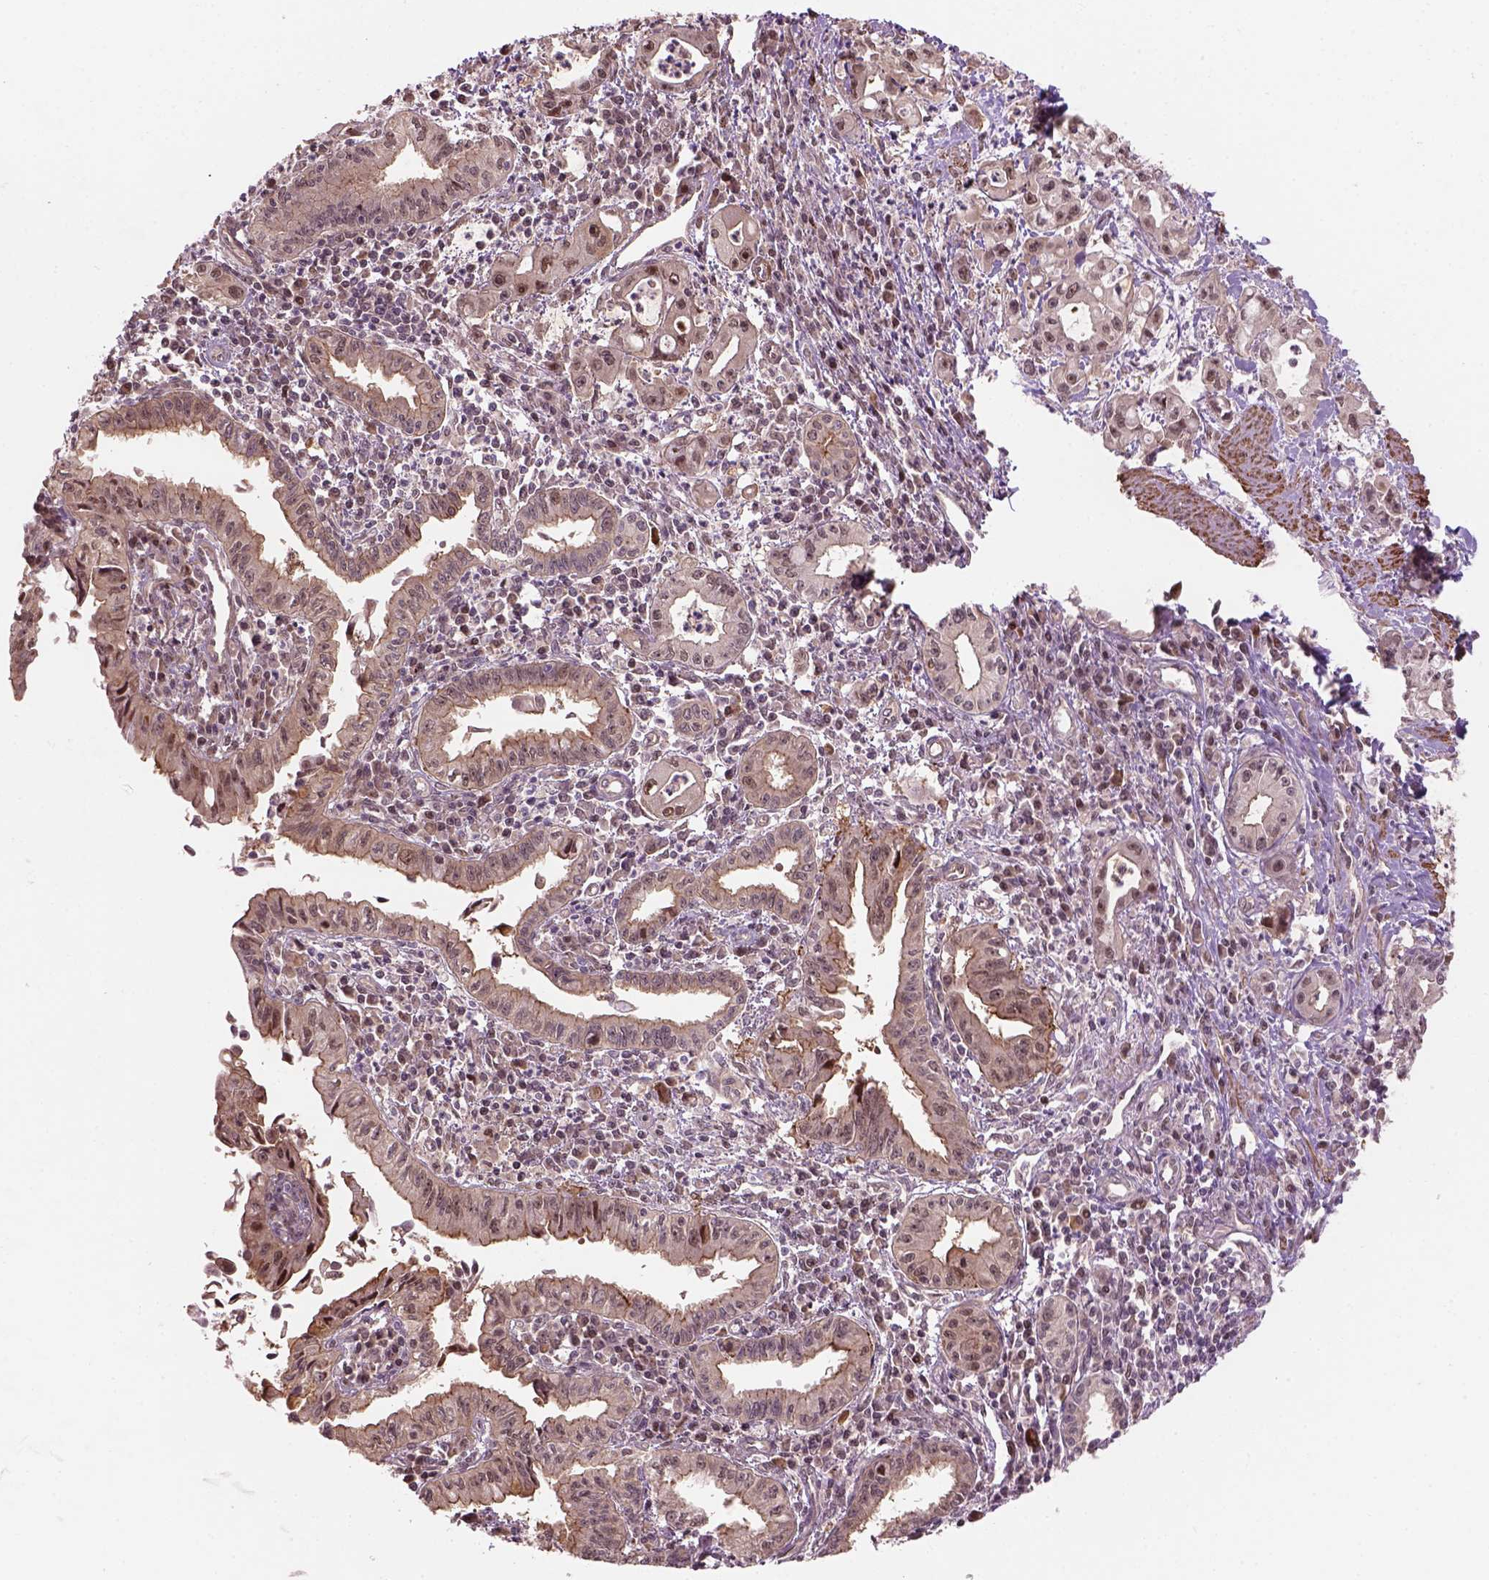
{"staining": {"intensity": "weak", "quantity": ">75%", "location": "cytoplasmic/membranous,nuclear"}, "tissue": "pancreatic cancer", "cell_type": "Tumor cells", "image_type": "cancer", "snomed": [{"axis": "morphology", "description": "Adenocarcinoma, NOS"}, {"axis": "topography", "description": "Pancreas"}], "caption": "A brown stain shows weak cytoplasmic/membranous and nuclear expression of a protein in human pancreatic adenocarcinoma tumor cells.", "gene": "PSMD11", "patient": {"sex": "male", "age": 72}}